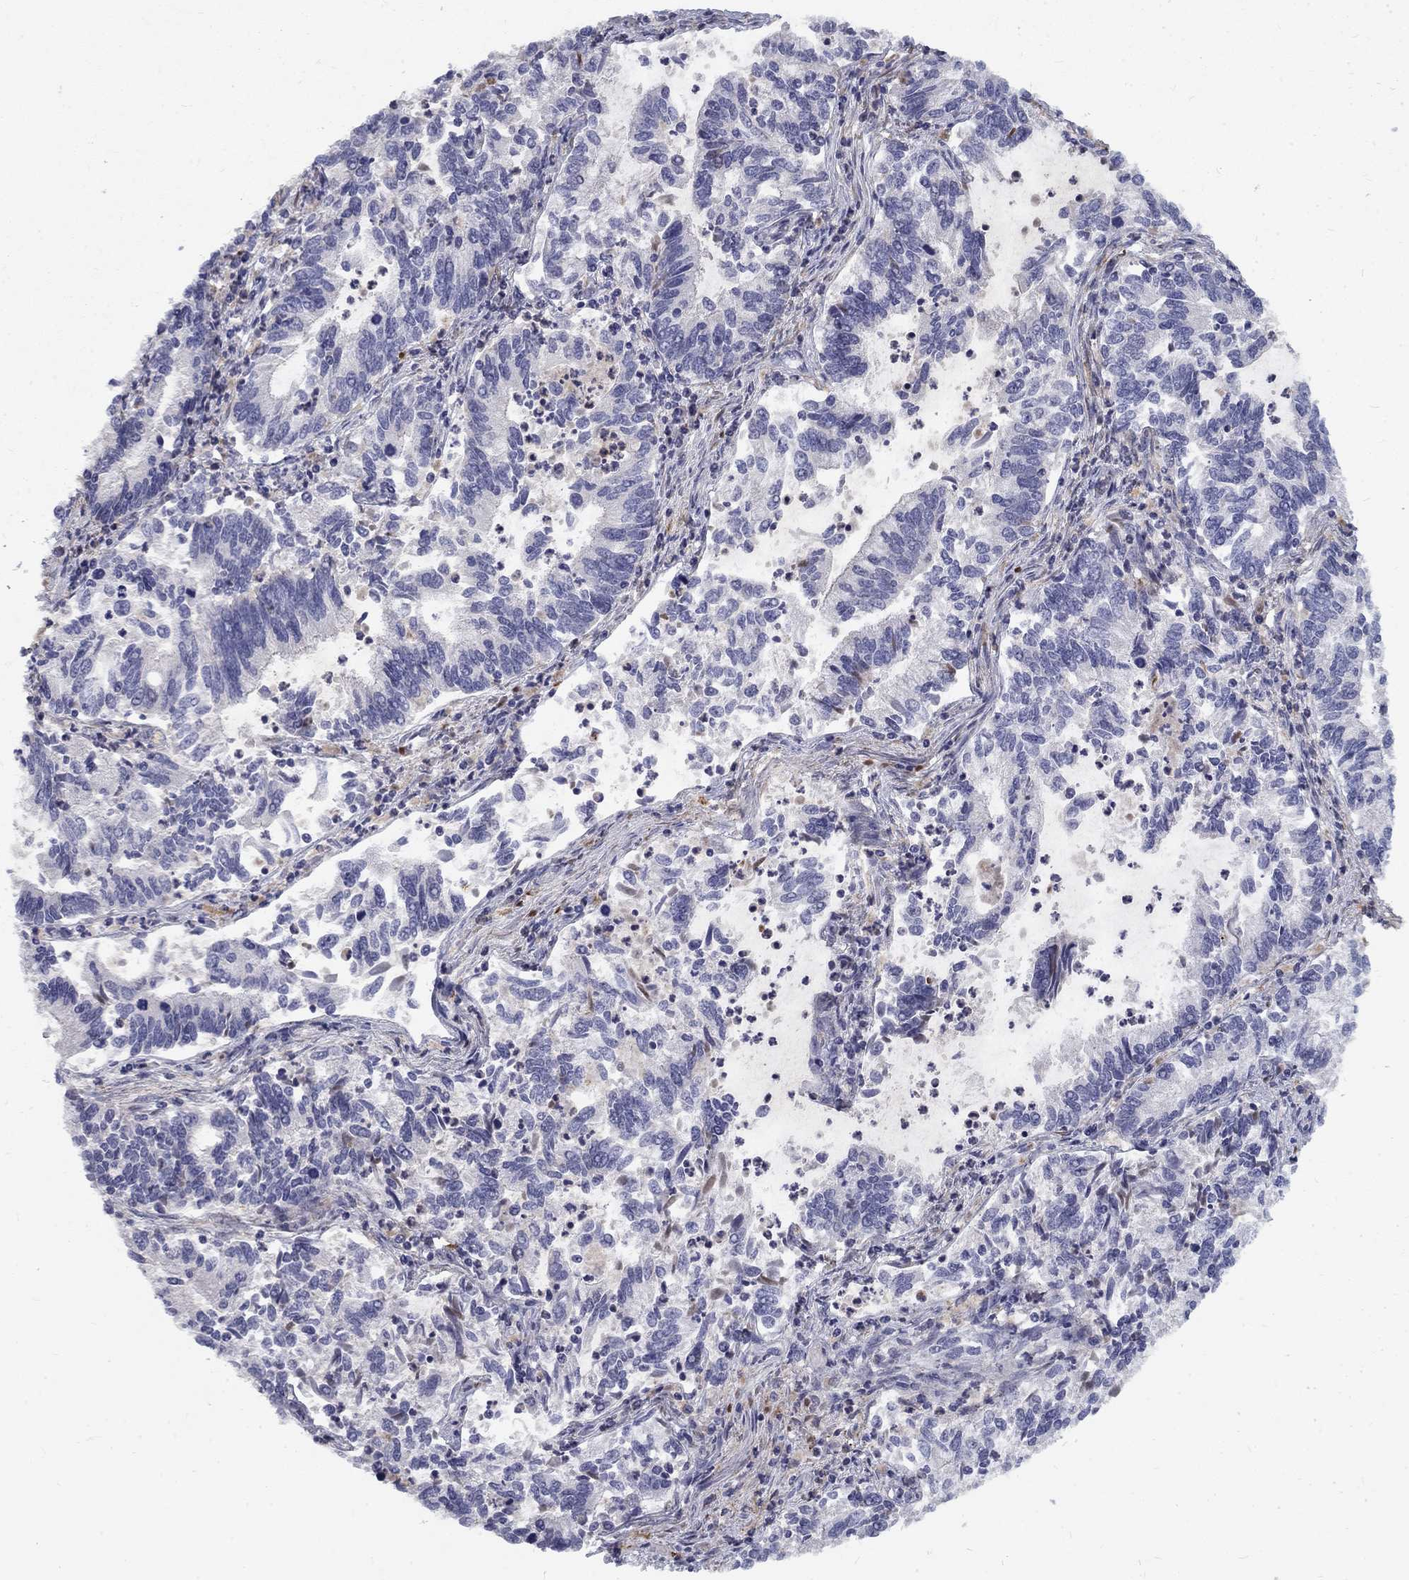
{"staining": {"intensity": "negative", "quantity": "none", "location": "none"}, "tissue": "cervical cancer", "cell_type": "Tumor cells", "image_type": "cancer", "snomed": [{"axis": "morphology", "description": "Adenocarcinoma, NOS"}, {"axis": "topography", "description": "Cervix"}], "caption": "There is no significant expression in tumor cells of cervical cancer (adenocarcinoma).", "gene": "EPDR1", "patient": {"sex": "female", "age": 42}}